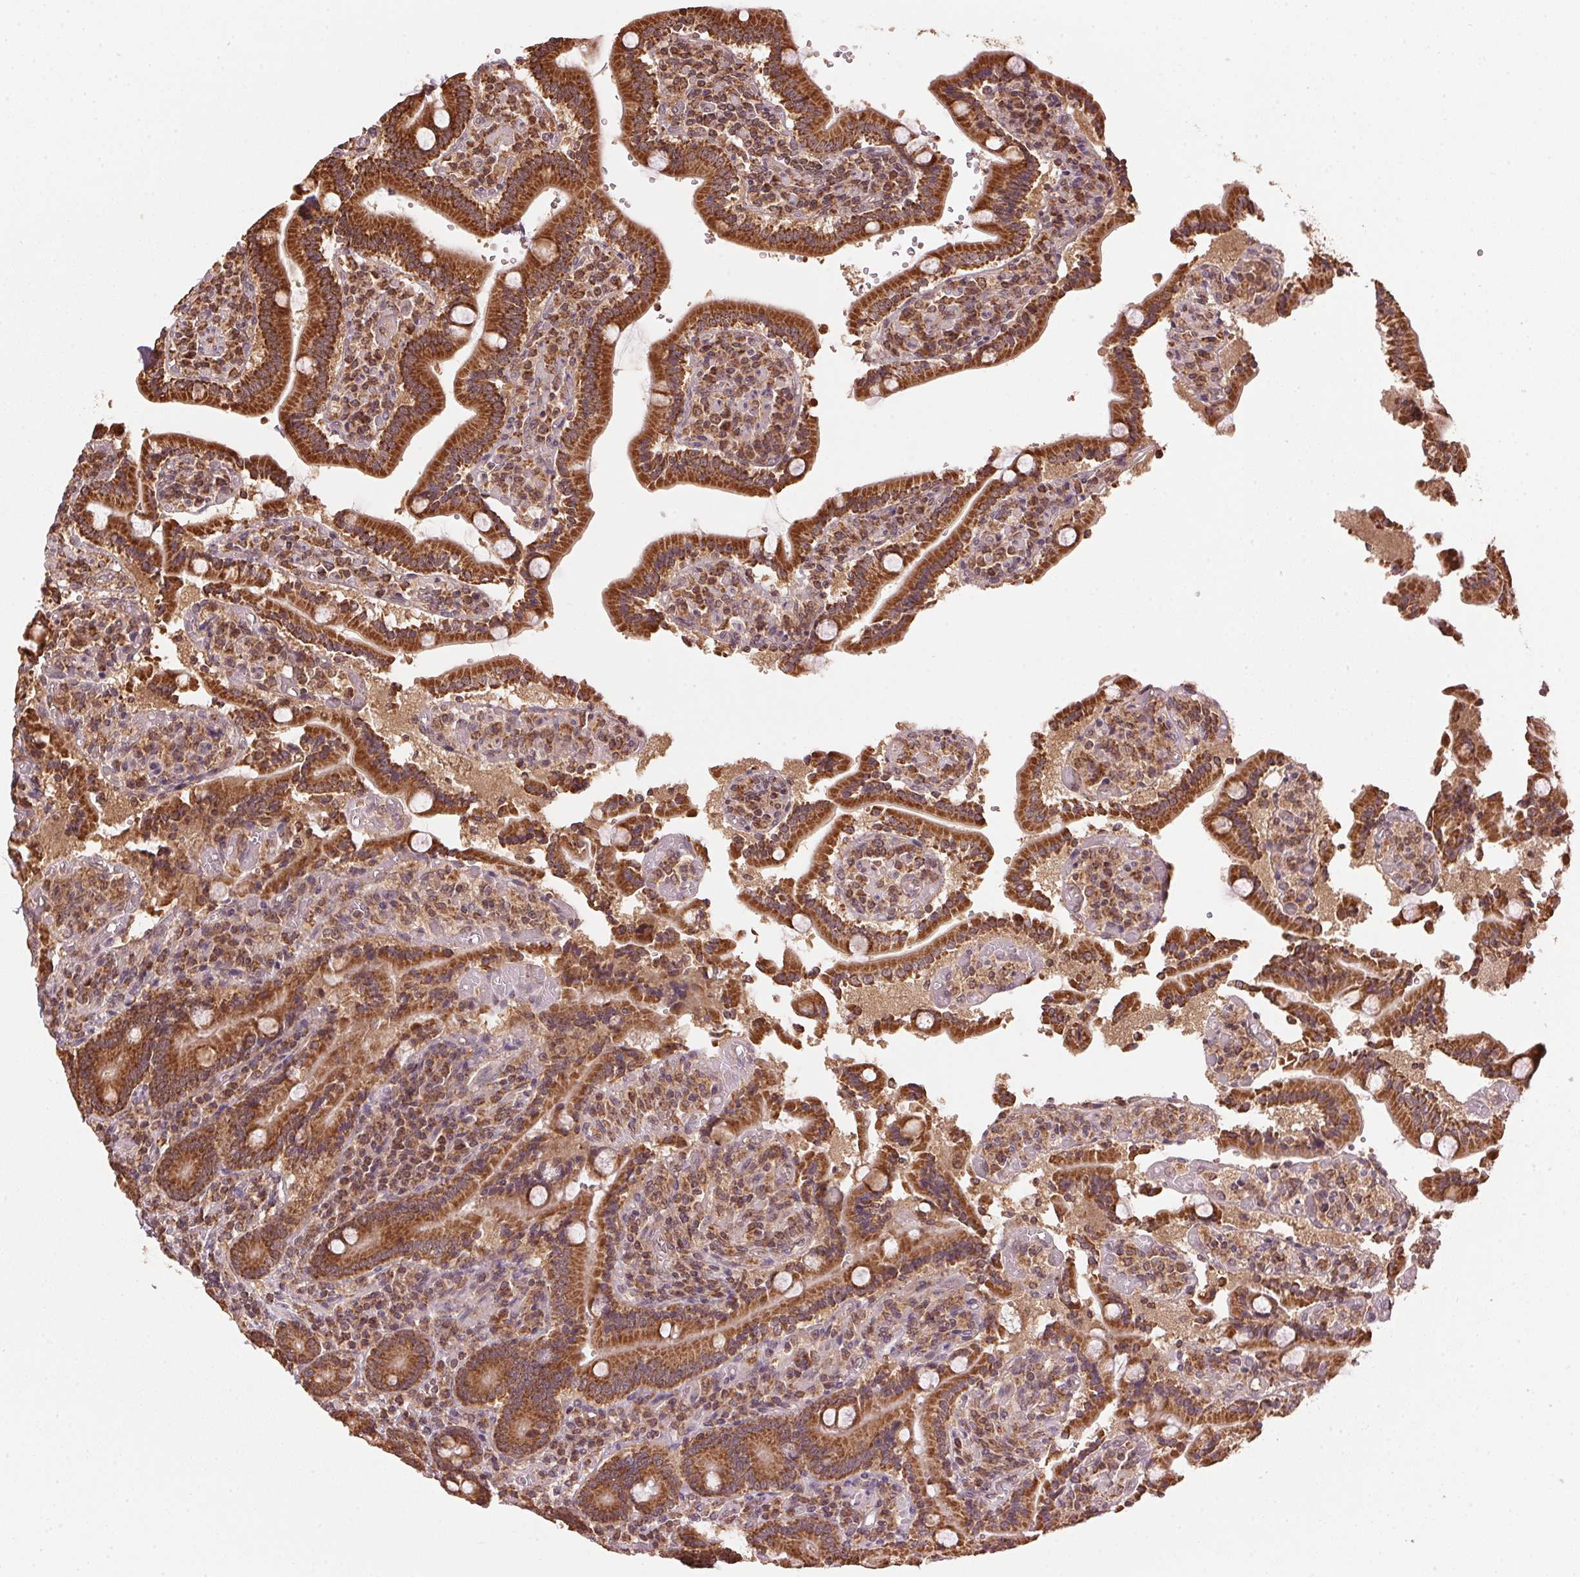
{"staining": {"intensity": "strong", "quantity": ">75%", "location": "cytoplasmic/membranous"}, "tissue": "duodenum", "cell_type": "Glandular cells", "image_type": "normal", "snomed": [{"axis": "morphology", "description": "Normal tissue, NOS"}, {"axis": "topography", "description": "Duodenum"}], "caption": "IHC micrograph of unremarkable duodenum: human duodenum stained using IHC demonstrates high levels of strong protein expression localized specifically in the cytoplasmic/membranous of glandular cells, appearing as a cytoplasmic/membranous brown color.", "gene": "ARHGAP6", "patient": {"sex": "female", "age": 62}}